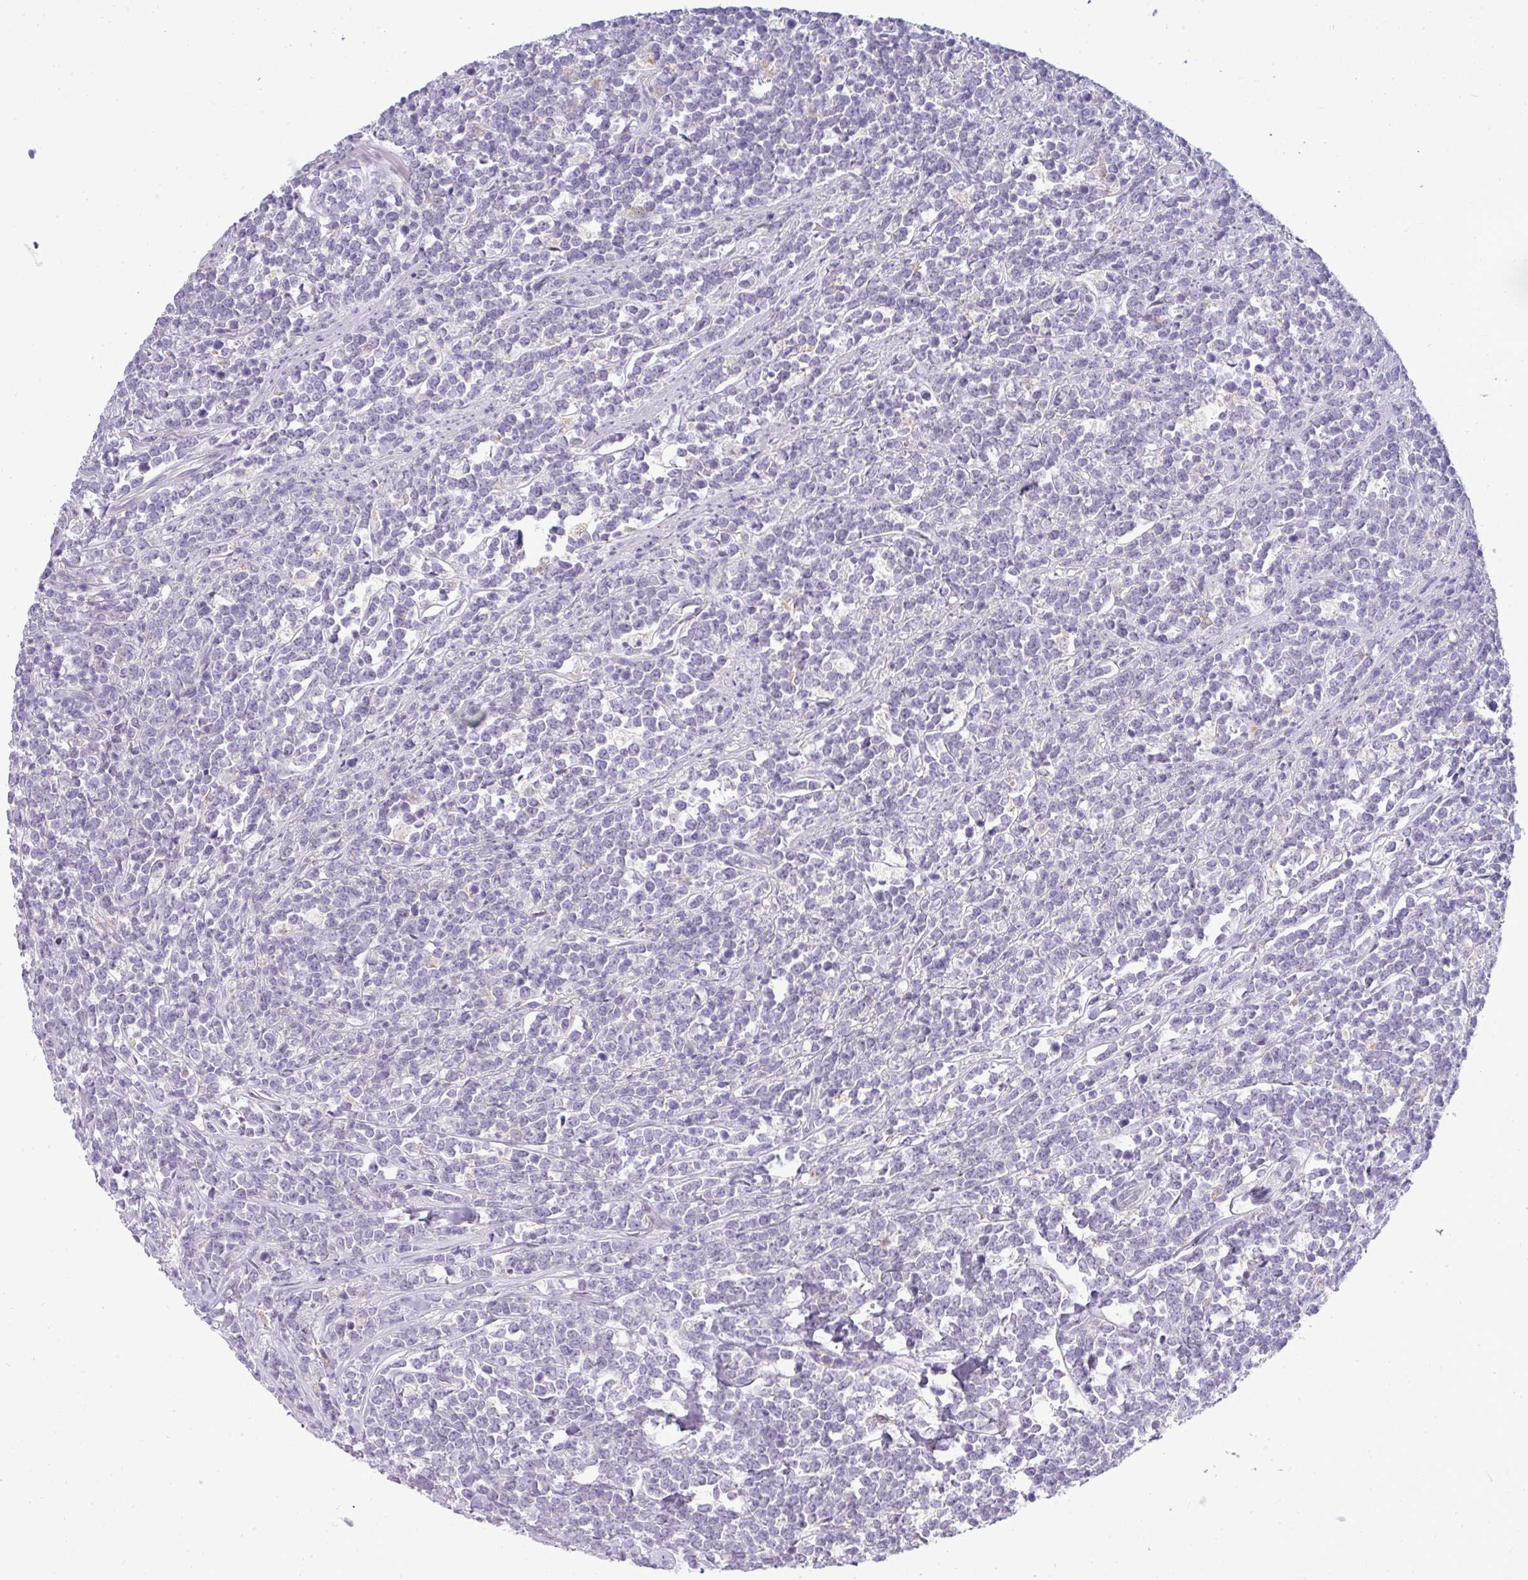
{"staining": {"intensity": "negative", "quantity": "none", "location": "none"}, "tissue": "lymphoma", "cell_type": "Tumor cells", "image_type": "cancer", "snomed": [{"axis": "morphology", "description": "Malignant lymphoma, non-Hodgkin's type, High grade"}, {"axis": "topography", "description": "Small intestine"}, {"axis": "topography", "description": "Colon"}], "caption": "Immunohistochemistry histopathology image of human lymphoma stained for a protein (brown), which reveals no staining in tumor cells.", "gene": "ASXL3", "patient": {"sex": "male", "age": 8}}